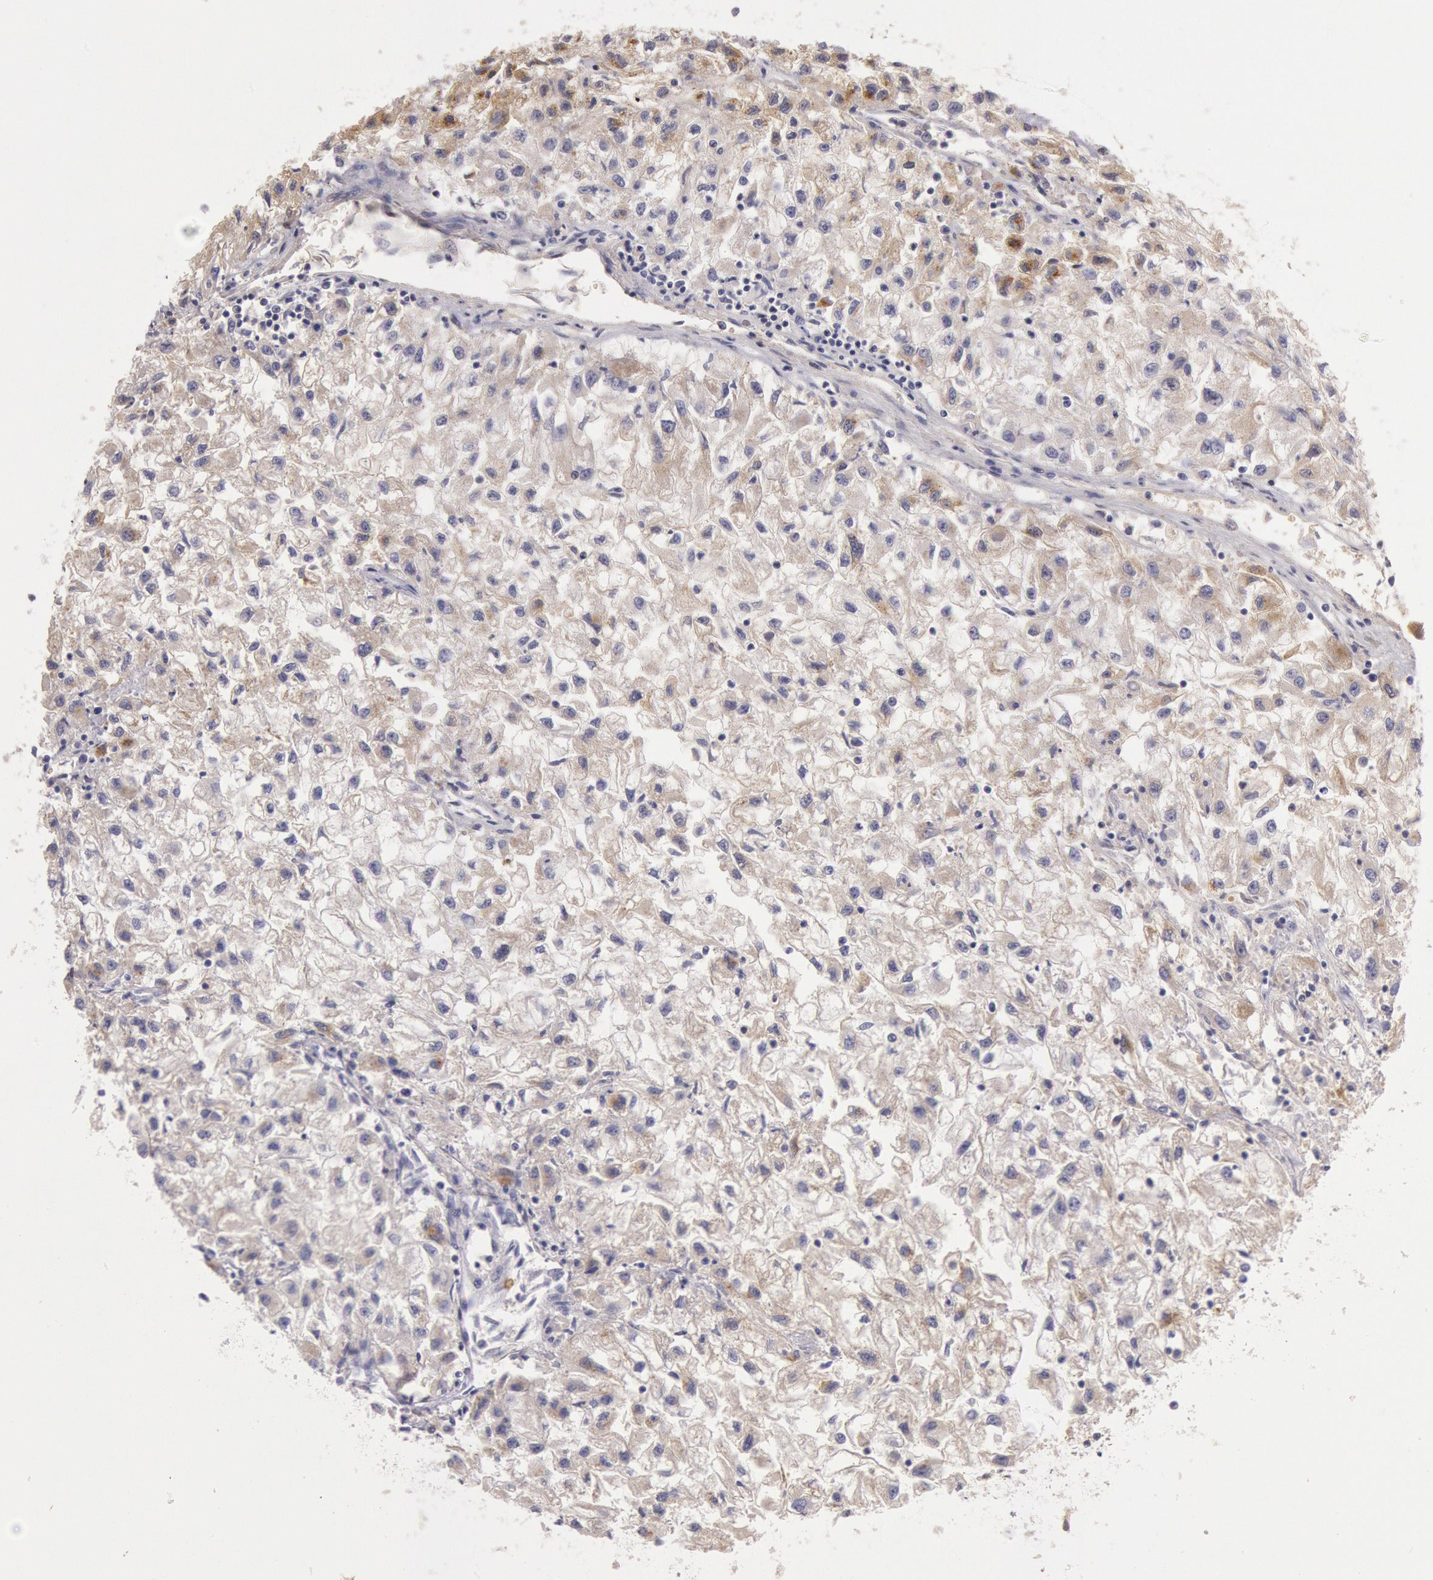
{"staining": {"intensity": "weak", "quantity": "<25%", "location": "cytoplasmic/membranous"}, "tissue": "renal cancer", "cell_type": "Tumor cells", "image_type": "cancer", "snomed": [{"axis": "morphology", "description": "Adenocarcinoma, NOS"}, {"axis": "topography", "description": "Kidney"}], "caption": "IHC of renal cancer exhibits no staining in tumor cells. (DAB immunohistochemistry (IHC) visualized using brightfield microscopy, high magnification).", "gene": "C1R", "patient": {"sex": "male", "age": 59}}